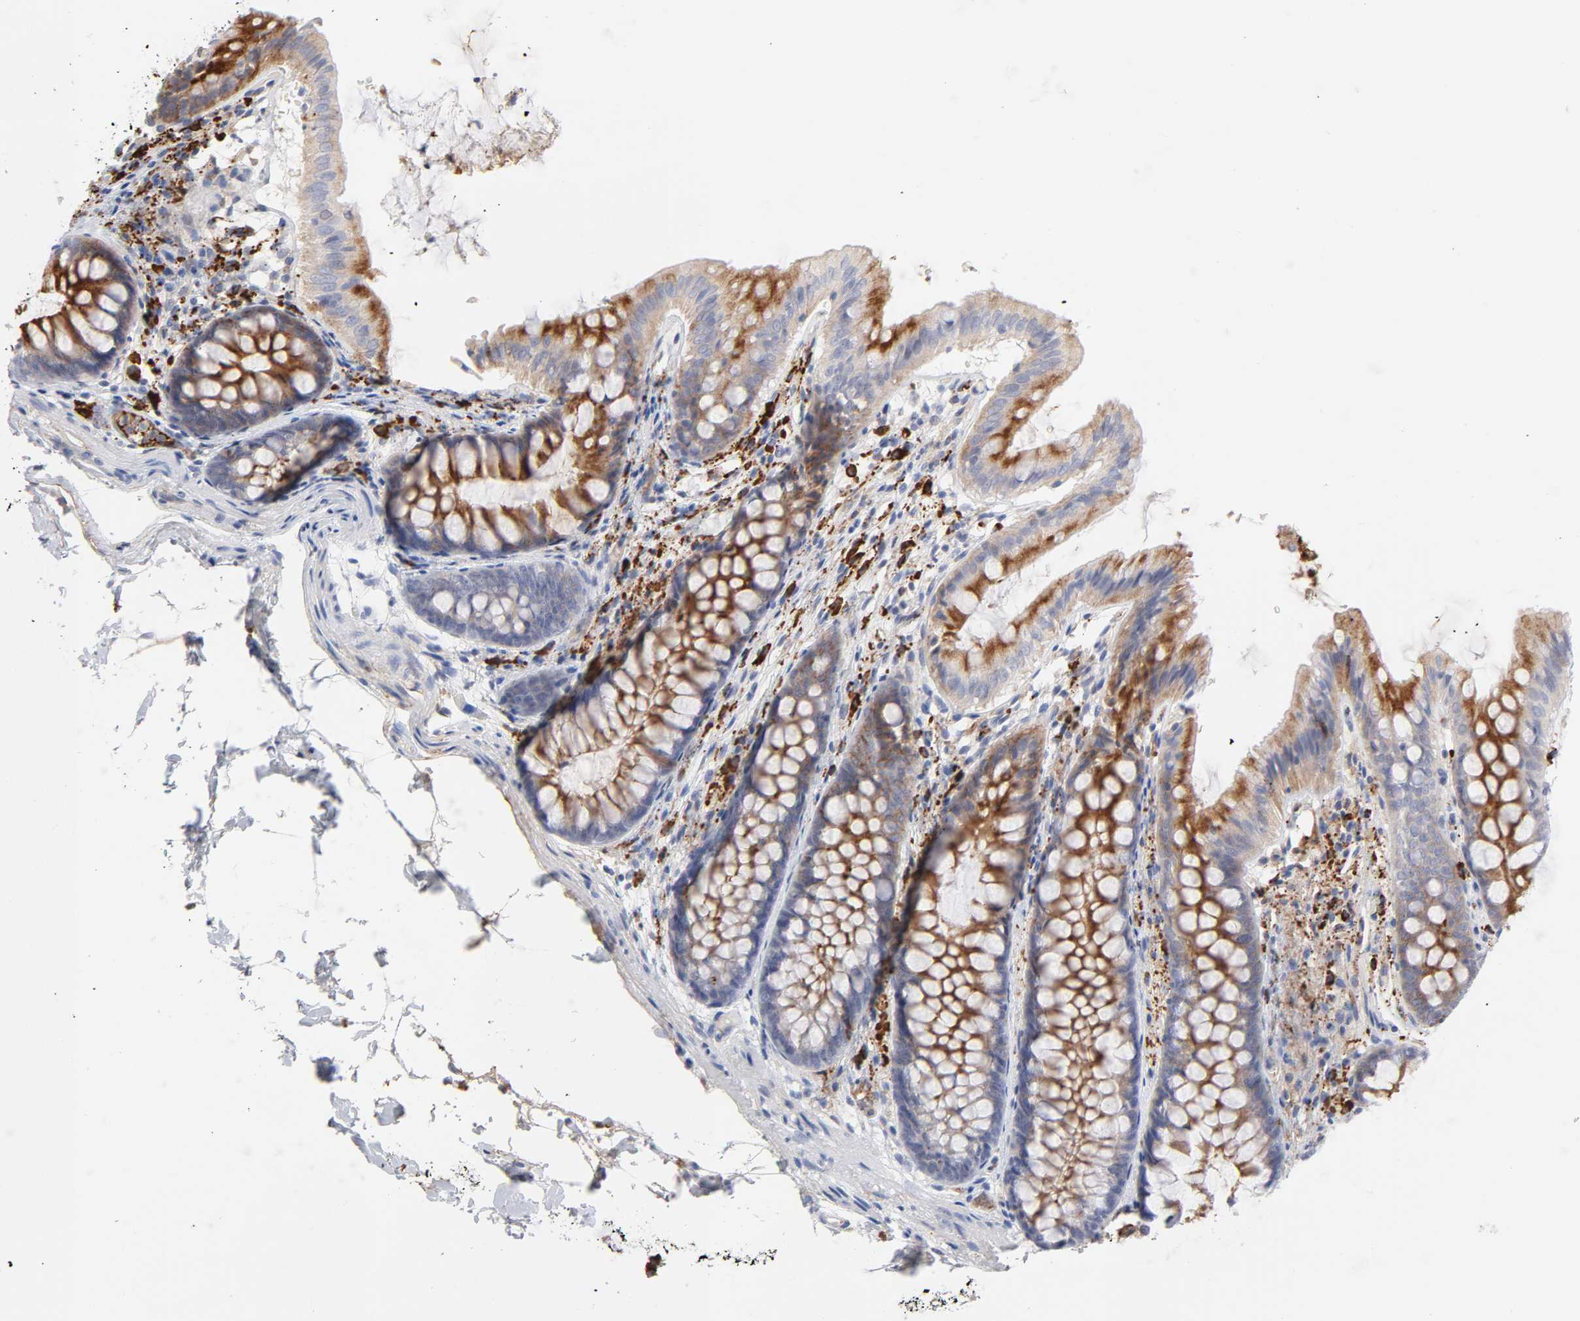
{"staining": {"intensity": "negative", "quantity": "none", "location": "none"}, "tissue": "colon", "cell_type": "Endothelial cells", "image_type": "normal", "snomed": [{"axis": "morphology", "description": "Normal tissue, NOS"}, {"axis": "topography", "description": "Smooth muscle"}, {"axis": "topography", "description": "Colon"}], "caption": "High magnification brightfield microscopy of unremarkable colon stained with DAB (brown) and counterstained with hematoxylin (blue): endothelial cells show no significant expression.", "gene": "PLAT", "patient": {"sex": "male", "age": 67}}